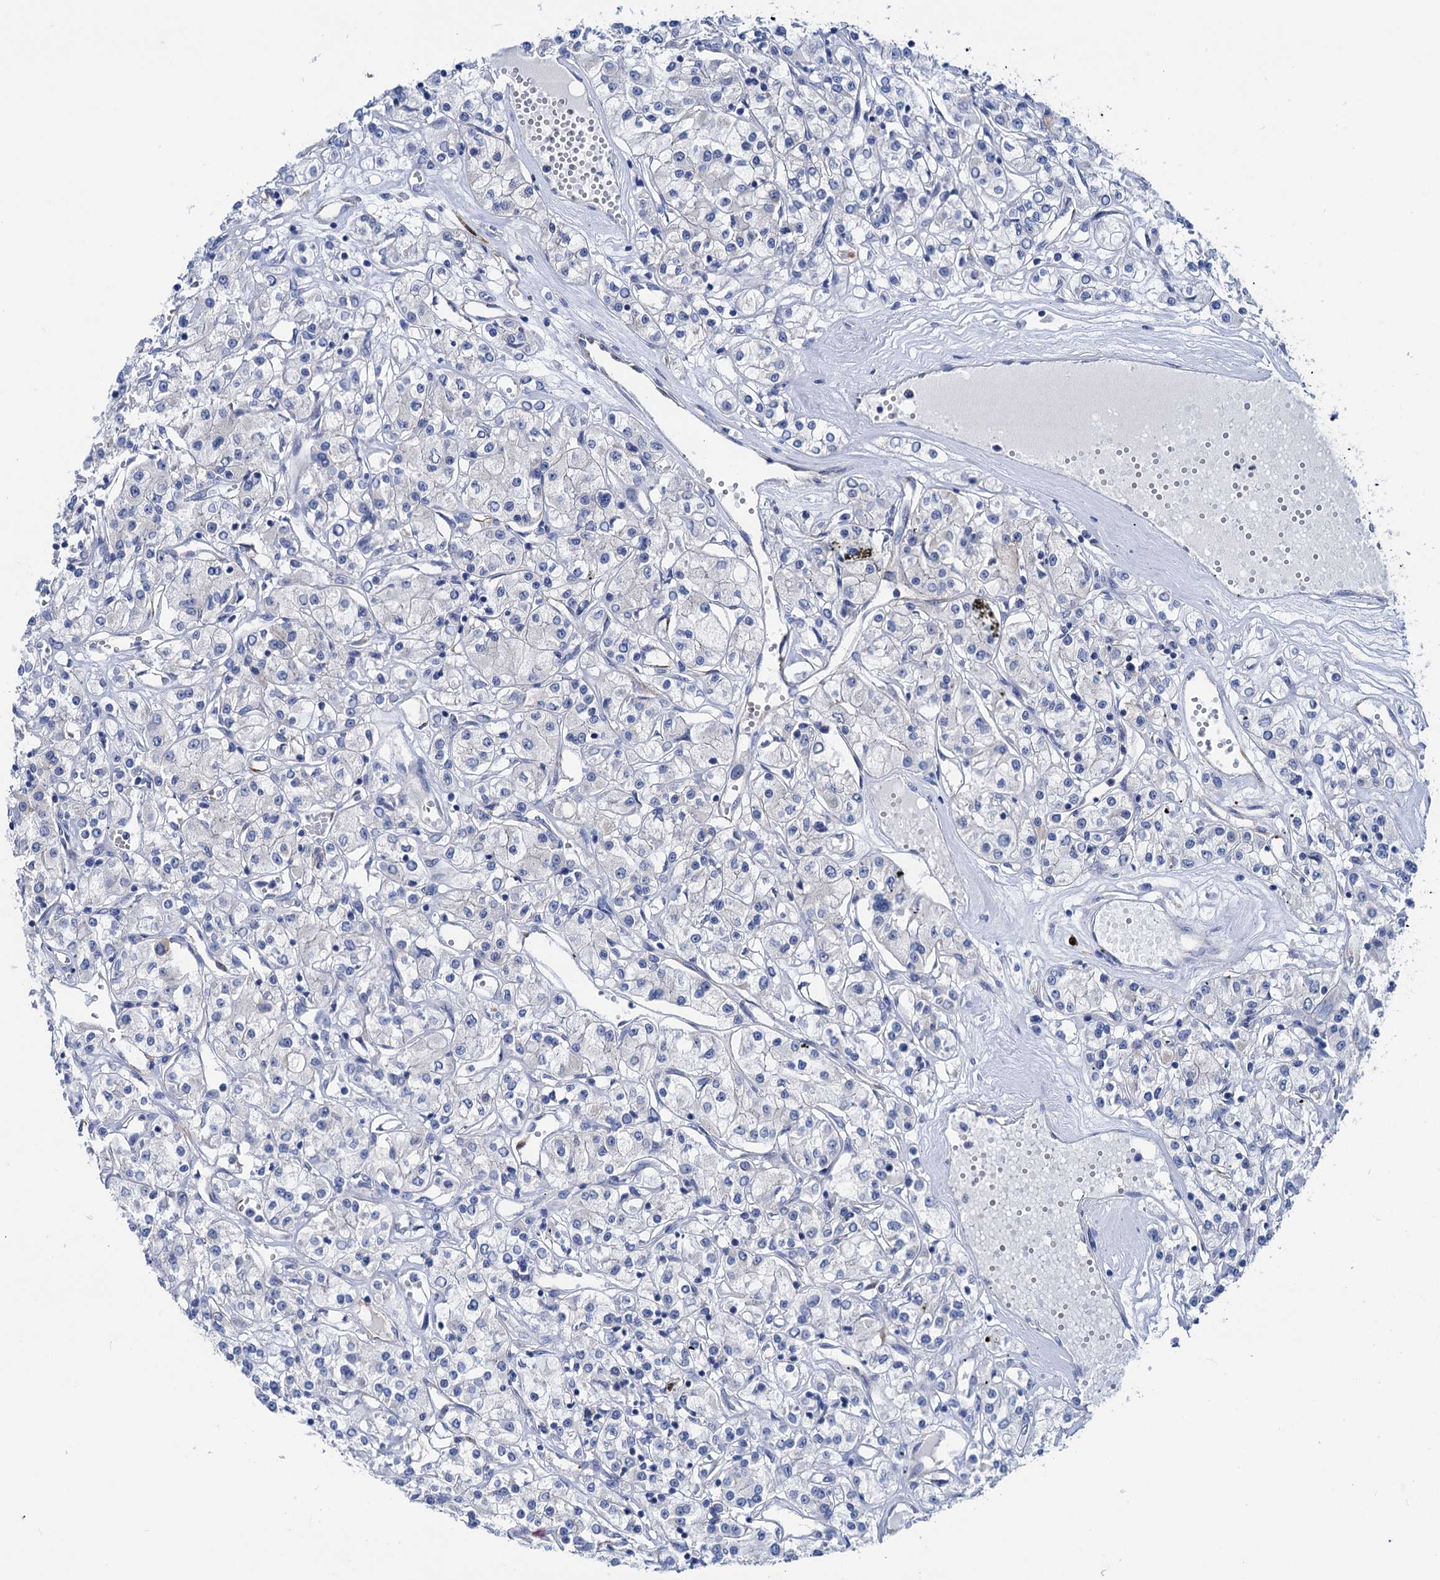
{"staining": {"intensity": "negative", "quantity": "none", "location": "none"}, "tissue": "renal cancer", "cell_type": "Tumor cells", "image_type": "cancer", "snomed": [{"axis": "morphology", "description": "Adenocarcinoma, NOS"}, {"axis": "topography", "description": "Kidney"}], "caption": "The micrograph shows no significant expression in tumor cells of renal cancer (adenocarcinoma).", "gene": "ZNRD2", "patient": {"sex": "female", "age": 59}}